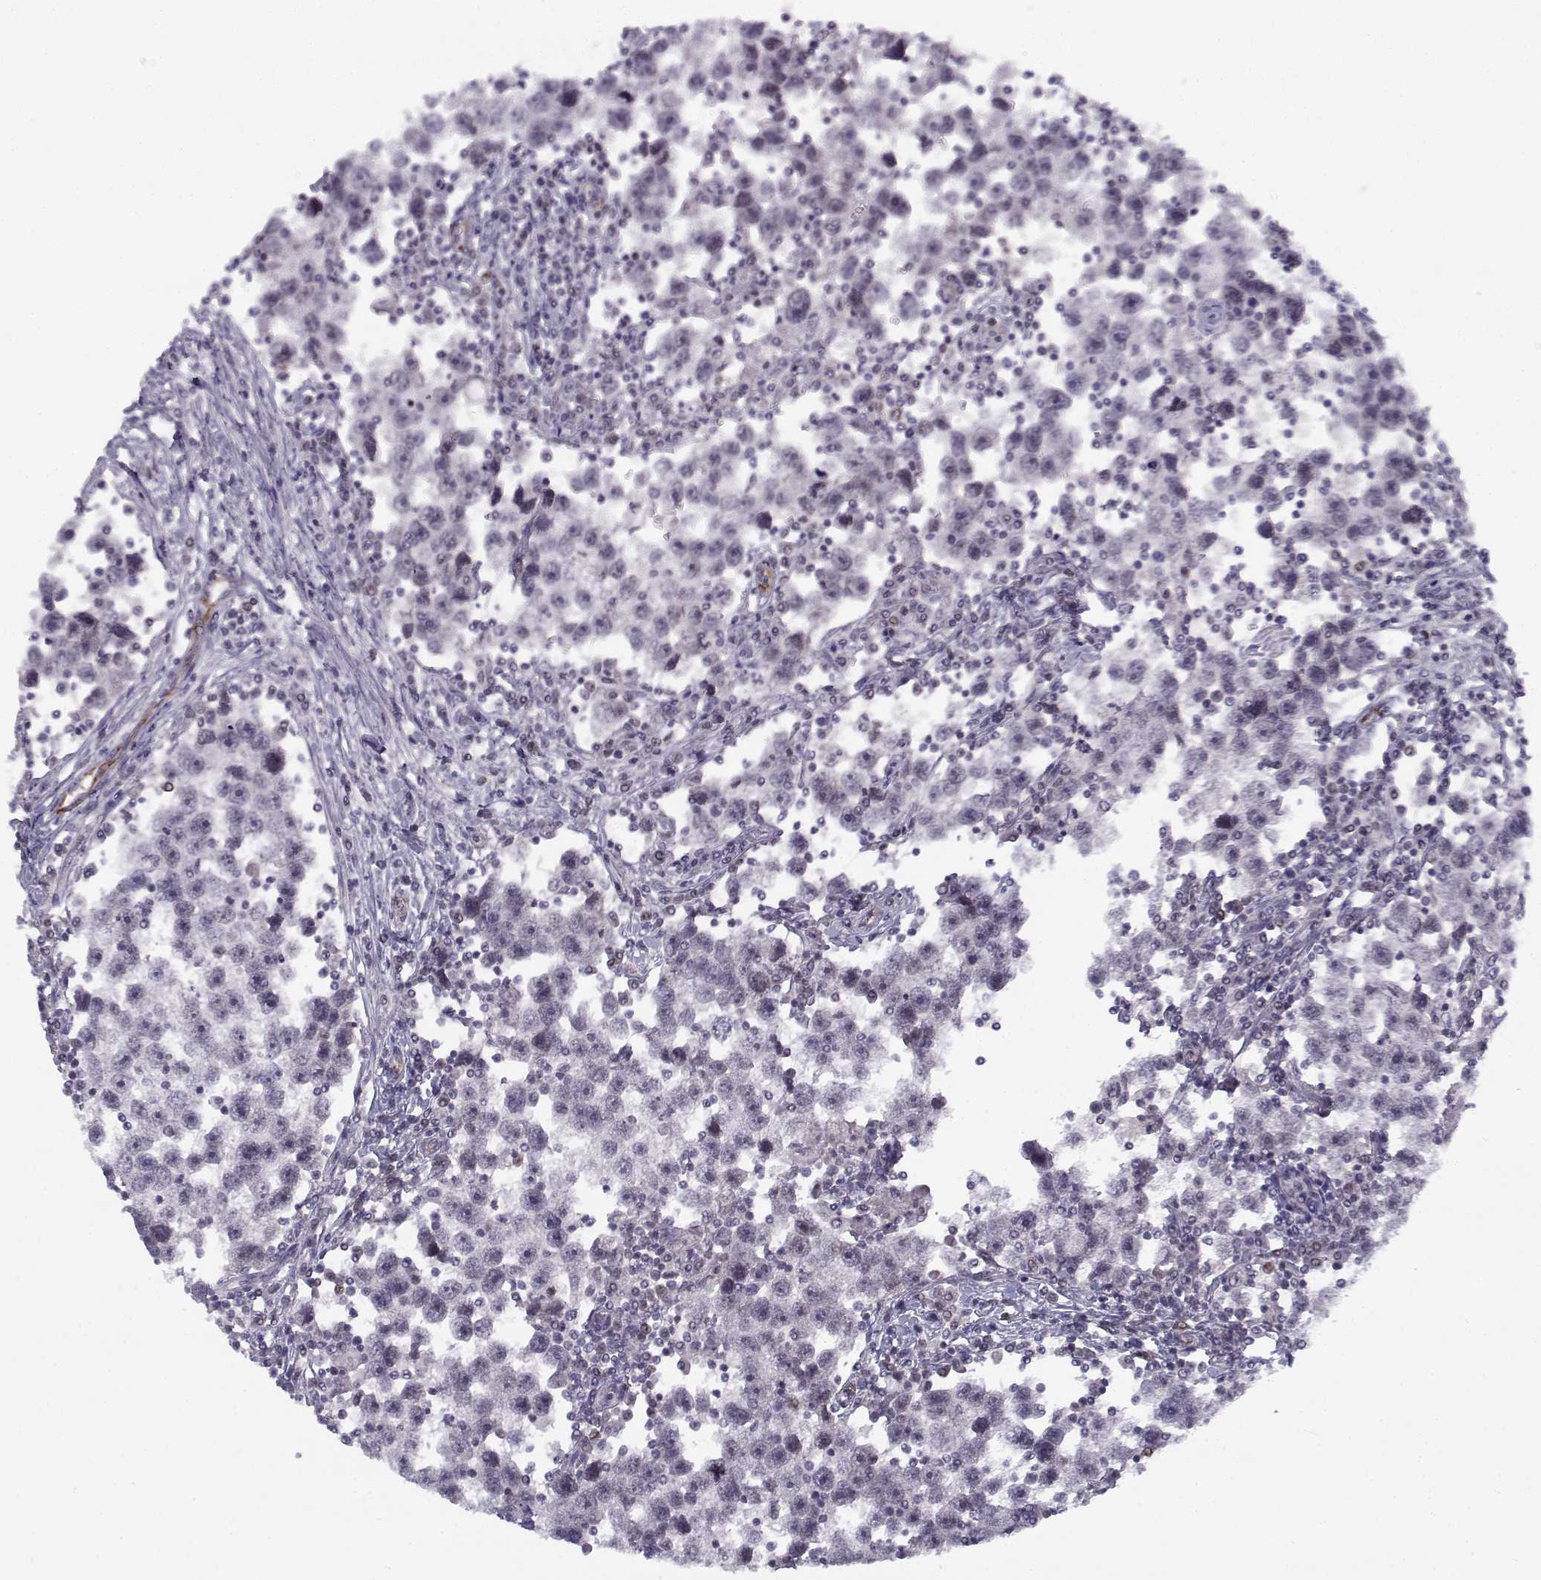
{"staining": {"intensity": "negative", "quantity": "none", "location": "none"}, "tissue": "testis cancer", "cell_type": "Tumor cells", "image_type": "cancer", "snomed": [{"axis": "morphology", "description": "Seminoma, NOS"}, {"axis": "topography", "description": "Testis"}], "caption": "High magnification brightfield microscopy of testis seminoma stained with DAB (3,3'-diaminobenzidine) (brown) and counterstained with hematoxylin (blue): tumor cells show no significant staining.", "gene": "DDX25", "patient": {"sex": "male", "age": 30}}